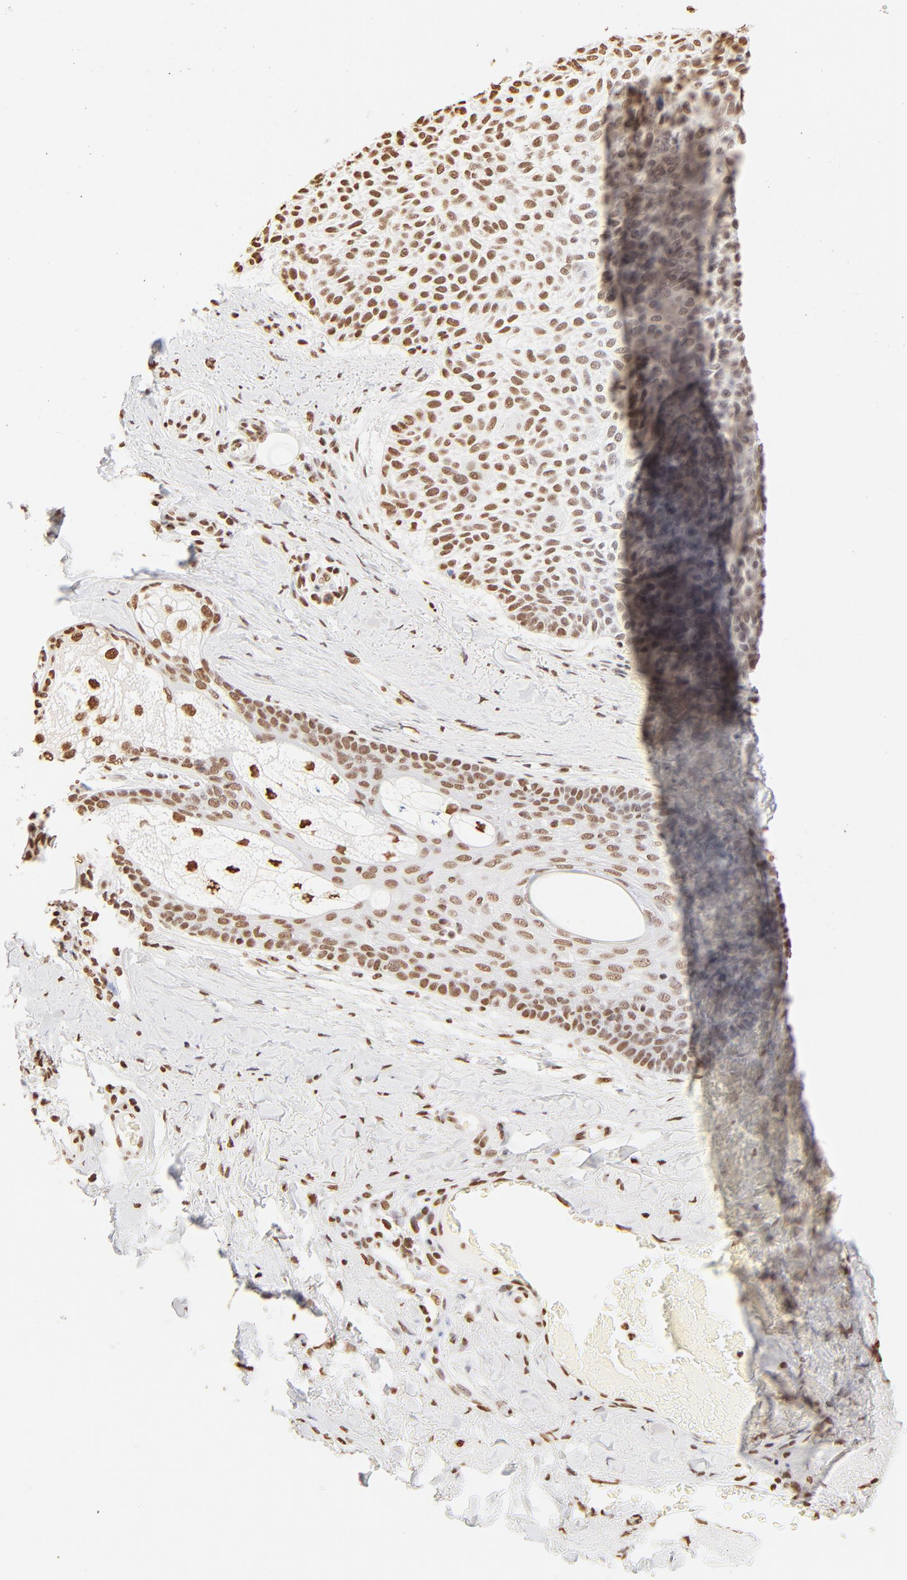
{"staining": {"intensity": "moderate", "quantity": ">75%", "location": "nuclear"}, "tissue": "skin cancer", "cell_type": "Tumor cells", "image_type": "cancer", "snomed": [{"axis": "morphology", "description": "Normal tissue, NOS"}, {"axis": "morphology", "description": "Basal cell carcinoma"}, {"axis": "topography", "description": "Skin"}], "caption": "Skin basal cell carcinoma stained for a protein (brown) shows moderate nuclear positive positivity in approximately >75% of tumor cells.", "gene": "ZNF540", "patient": {"sex": "female", "age": 70}}